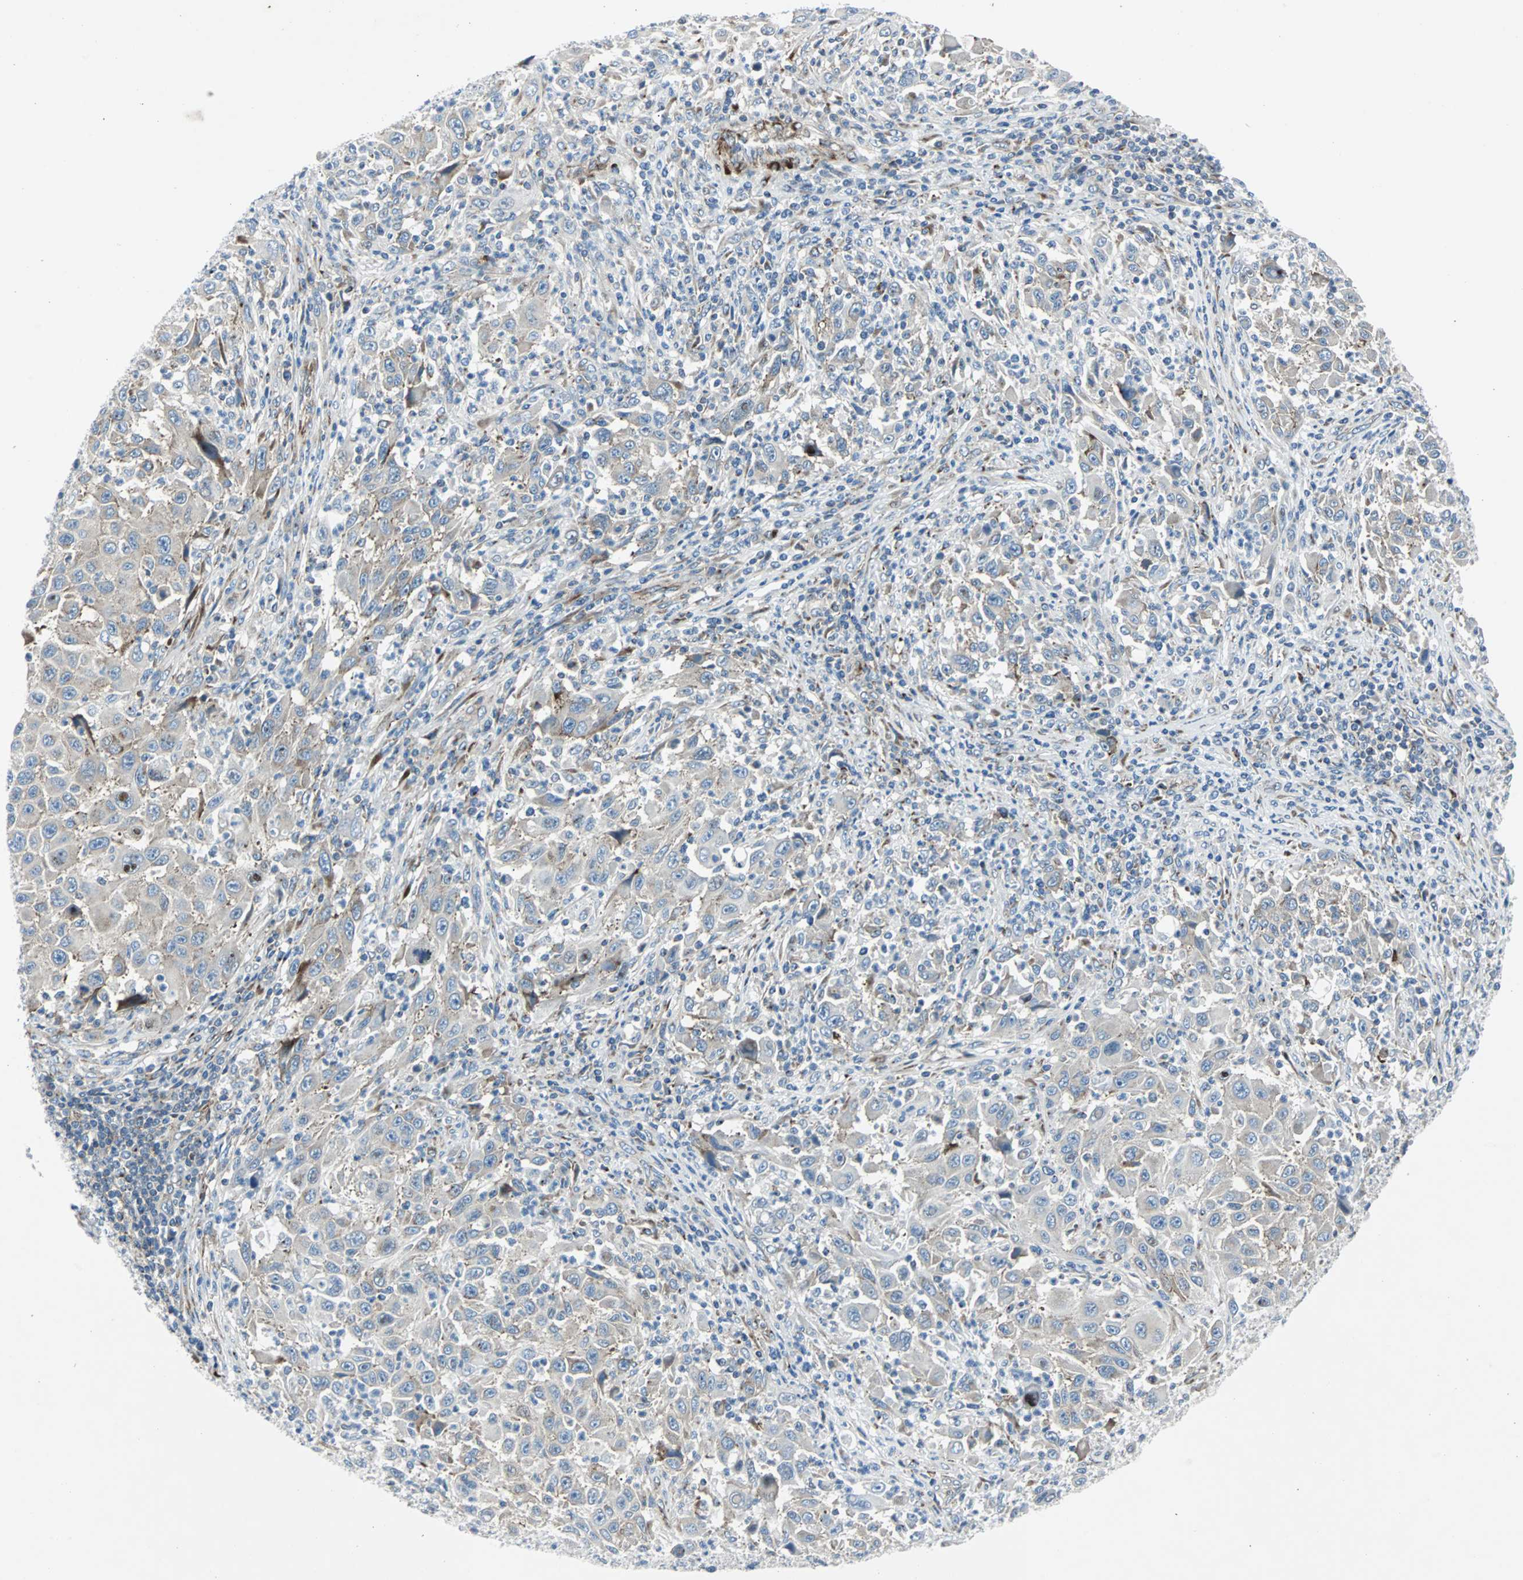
{"staining": {"intensity": "weak", "quantity": ">75%", "location": "cytoplasmic/membranous"}, "tissue": "melanoma", "cell_type": "Tumor cells", "image_type": "cancer", "snomed": [{"axis": "morphology", "description": "Malignant melanoma, Metastatic site"}, {"axis": "topography", "description": "Lymph node"}], "caption": "Tumor cells show low levels of weak cytoplasmic/membranous staining in about >75% of cells in melanoma.", "gene": "BBC3", "patient": {"sex": "male", "age": 61}}